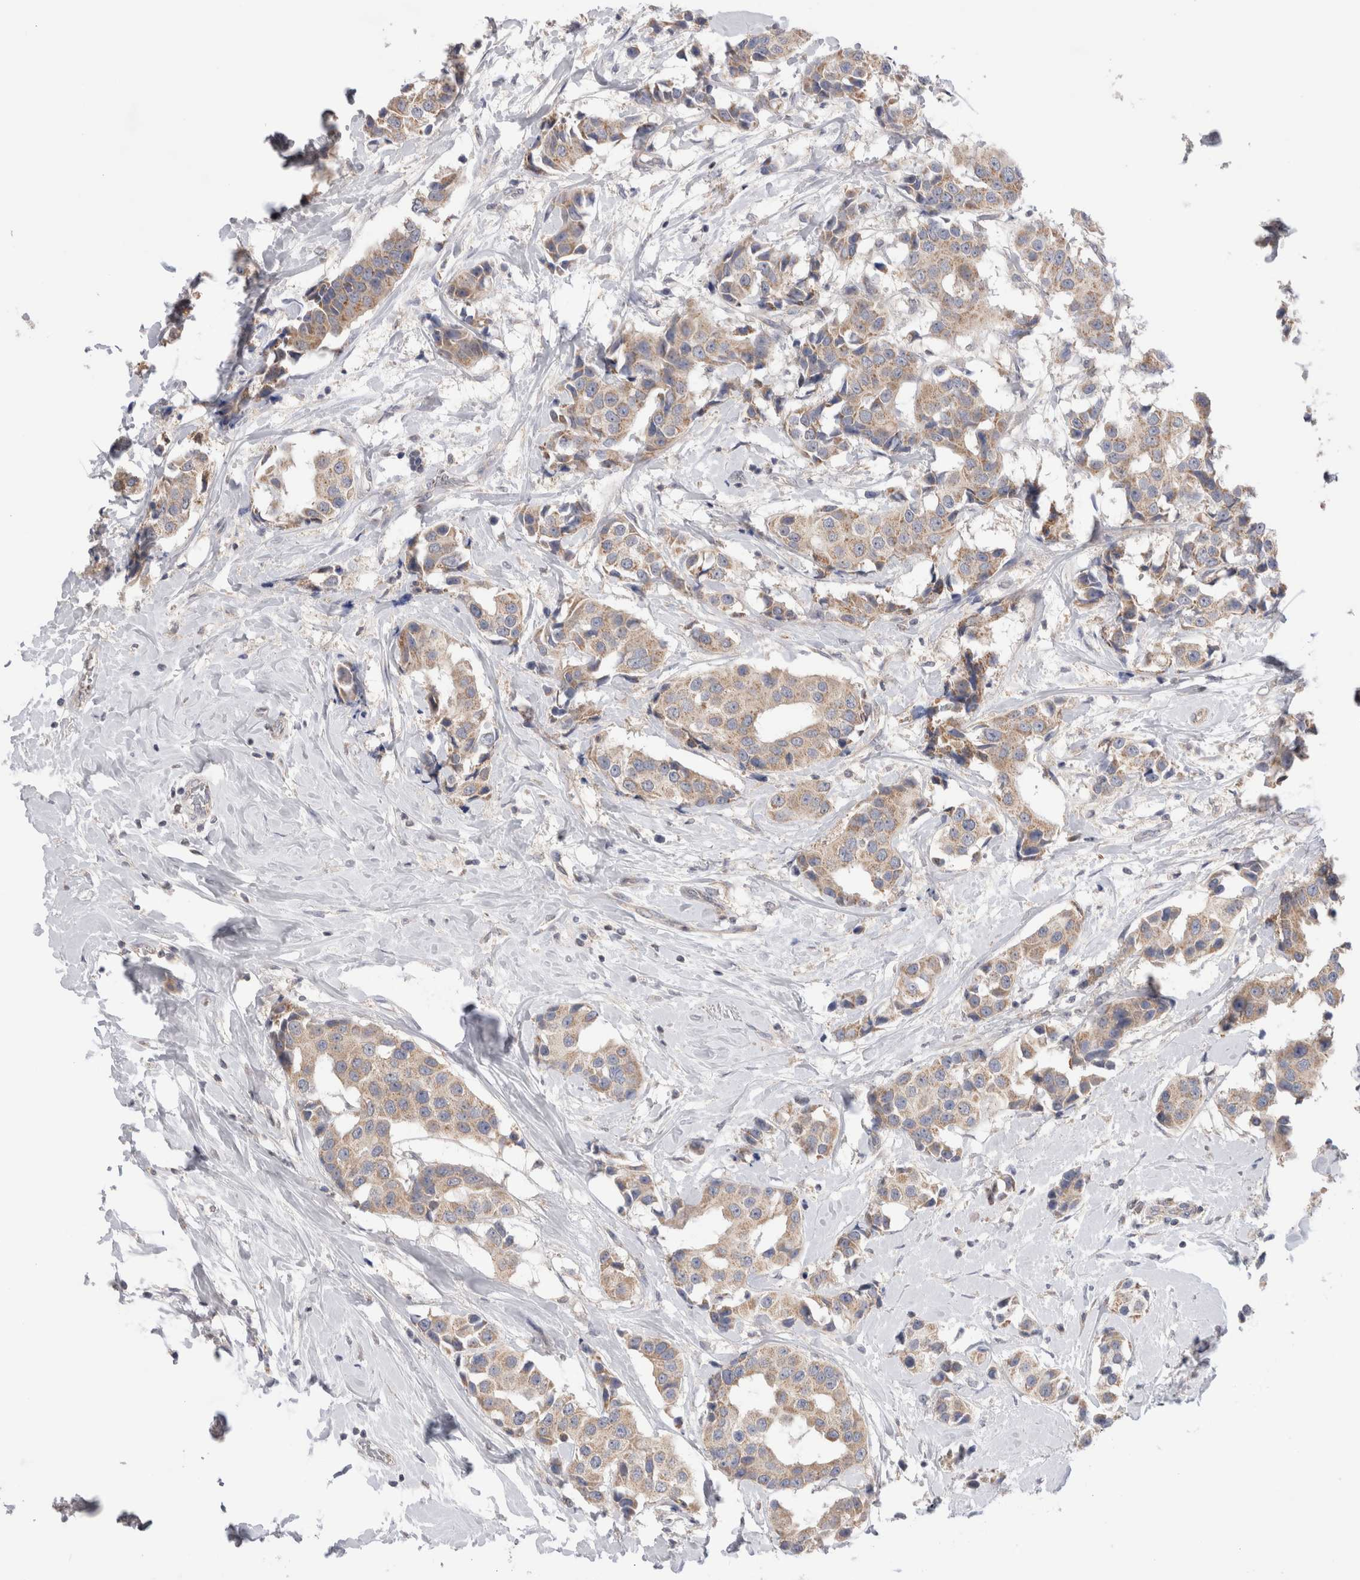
{"staining": {"intensity": "weak", "quantity": ">75%", "location": "cytoplasmic/membranous"}, "tissue": "breast cancer", "cell_type": "Tumor cells", "image_type": "cancer", "snomed": [{"axis": "morphology", "description": "Normal tissue, NOS"}, {"axis": "morphology", "description": "Duct carcinoma"}, {"axis": "topography", "description": "Breast"}], "caption": "Weak cytoplasmic/membranous protein positivity is present in approximately >75% of tumor cells in breast infiltrating ductal carcinoma. The staining was performed using DAB to visualize the protein expression in brown, while the nuclei were stained in blue with hematoxylin (Magnification: 20x).", "gene": "IFT74", "patient": {"sex": "female", "age": 39}}